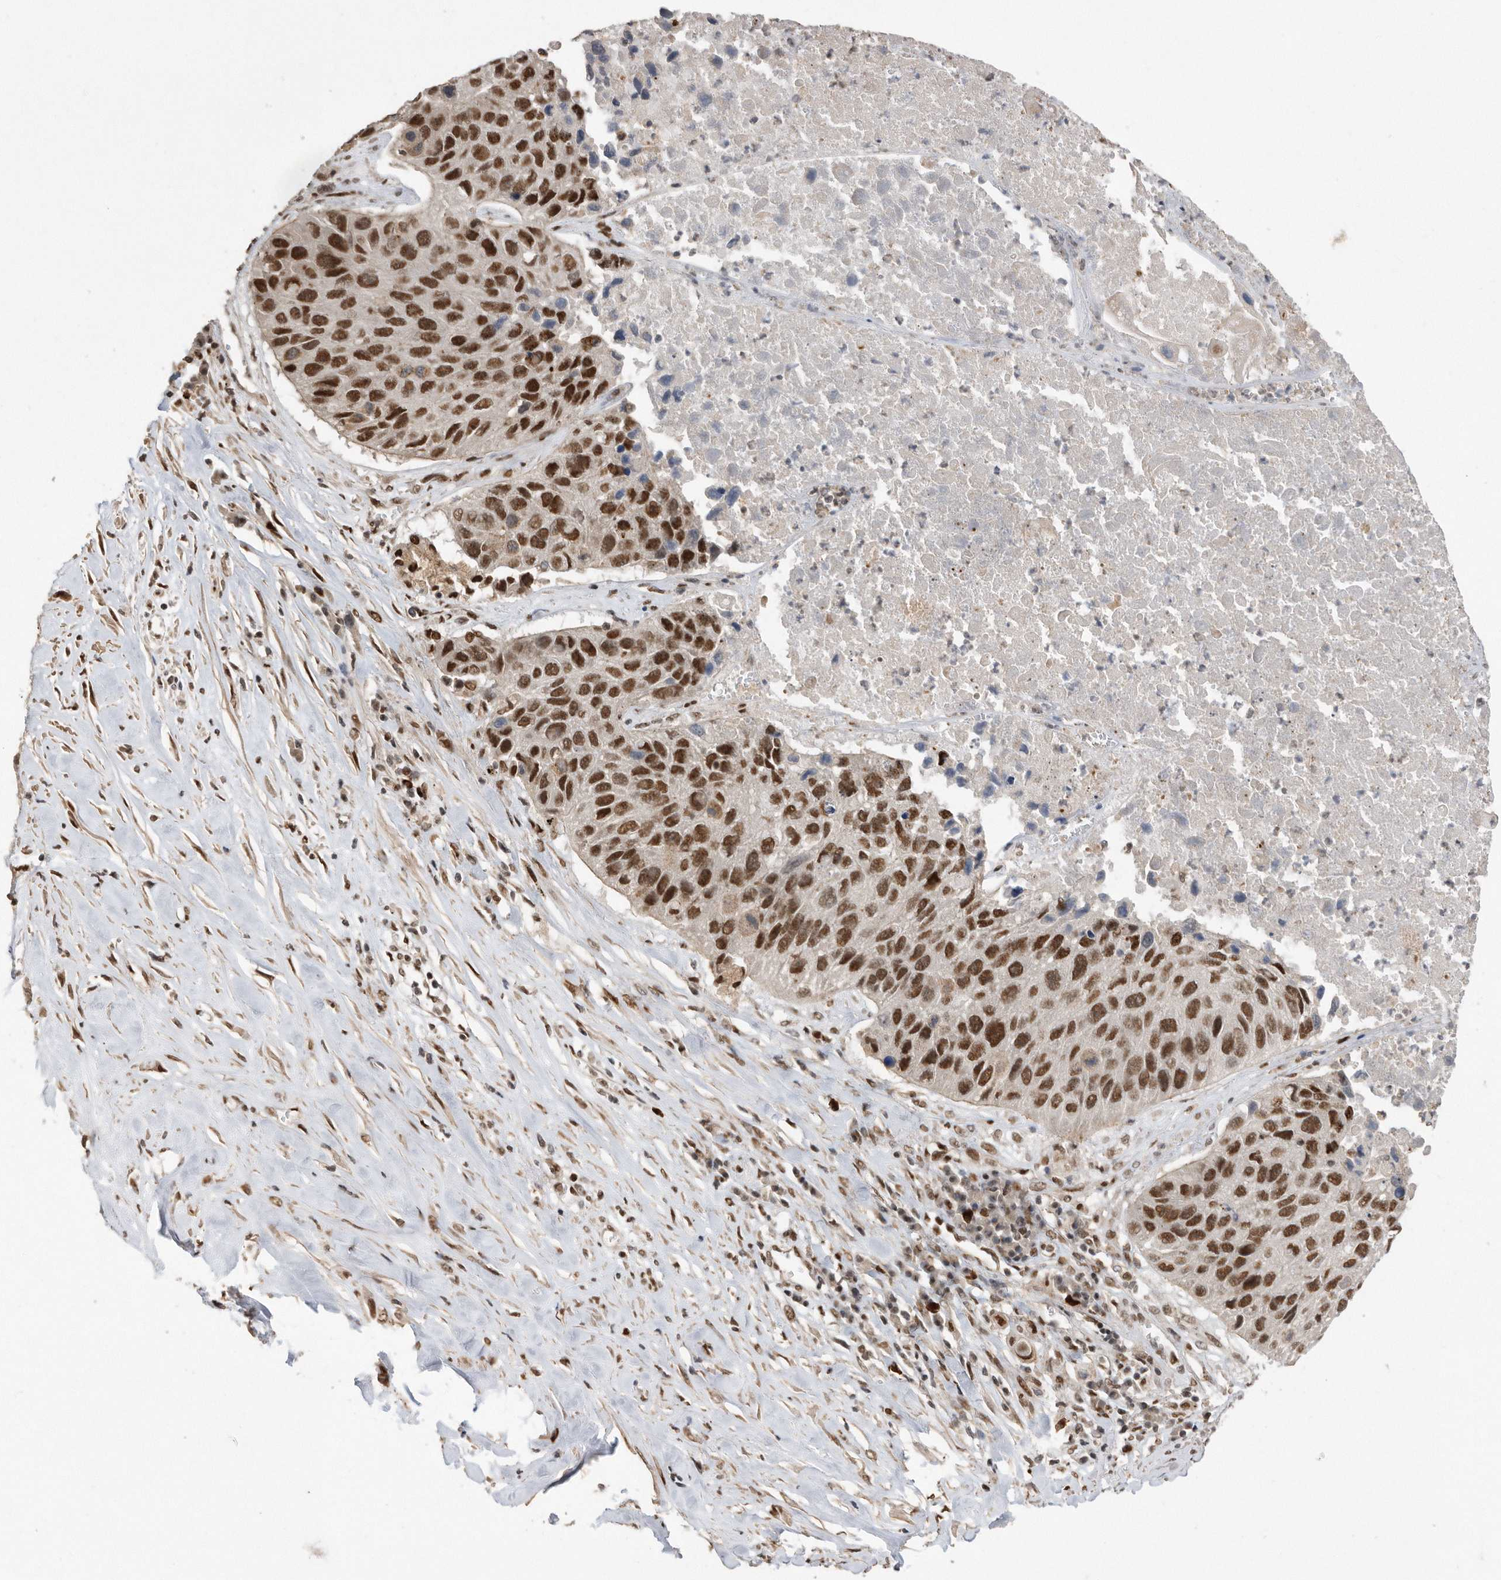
{"staining": {"intensity": "strong", "quantity": ">75%", "location": "nuclear"}, "tissue": "lung cancer", "cell_type": "Tumor cells", "image_type": "cancer", "snomed": [{"axis": "morphology", "description": "Squamous cell carcinoma, NOS"}, {"axis": "topography", "description": "Lung"}], "caption": "Squamous cell carcinoma (lung) tissue shows strong nuclear expression in approximately >75% of tumor cells, visualized by immunohistochemistry. The protein of interest is shown in brown color, while the nuclei are stained blue.", "gene": "TDRD3", "patient": {"sex": "male", "age": 61}}